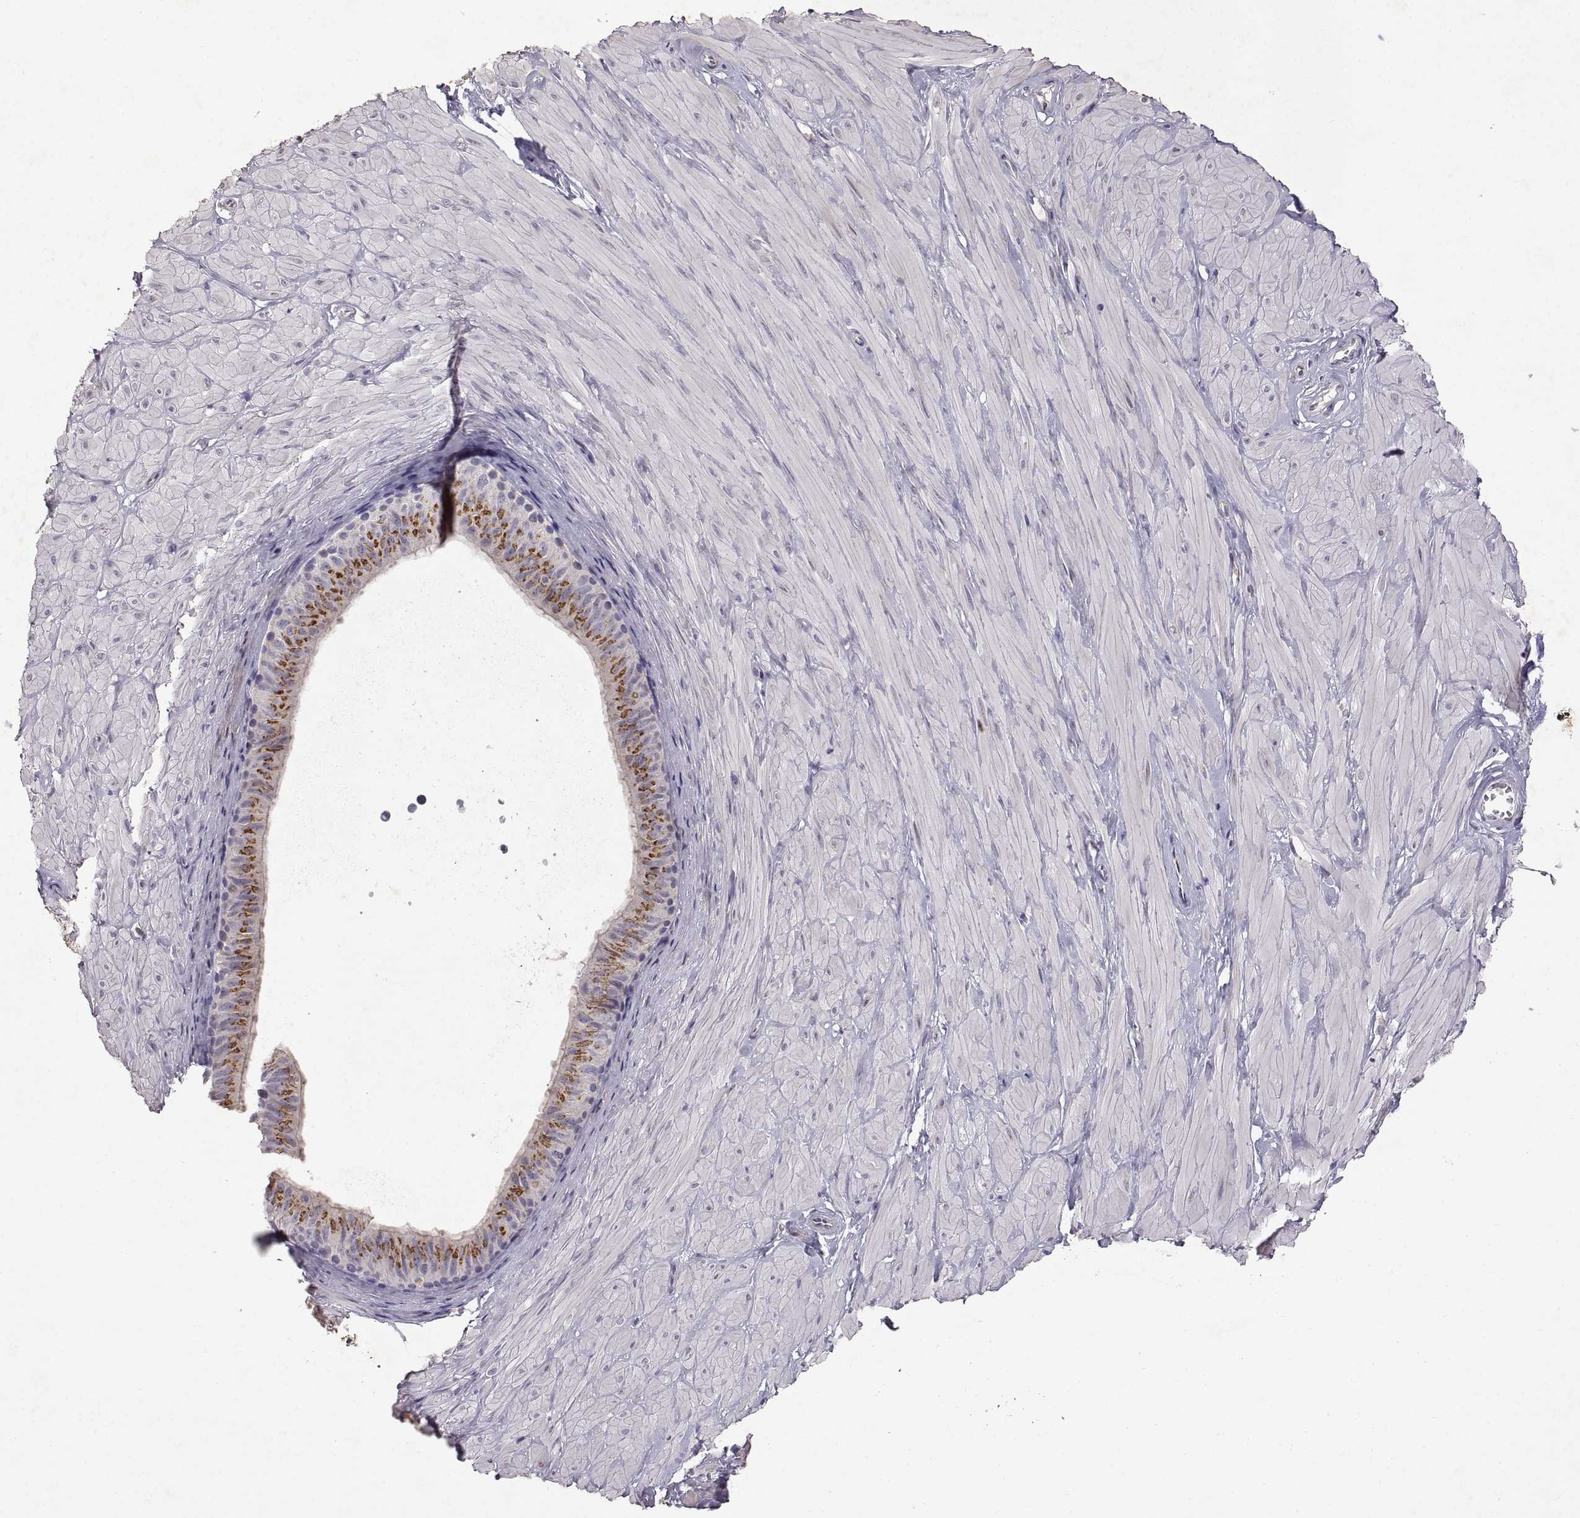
{"staining": {"intensity": "negative", "quantity": "none", "location": "none"}, "tissue": "soft tissue", "cell_type": "Fibroblasts", "image_type": "normal", "snomed": [{"axis": "morphology", "description": "Normal tissue, NOS"}, {"axis": "topography", "description": "Smooth muscle"}, {"axis": "topography", "description": "Peripheral nerve tissue"}], "caption": "An immunohistochemistry photomicrograph of unremarkable soft tissue is shown. There is no staining in fibroblasts of soft tissue. Brightfield microscopy of immunohistochemistry (IHC) stained with DAB (brown) and hematoxylin (blue), captured at high magnification.", "gene": "DEFB136", "patient": {"sex": "male", "age": 22}}